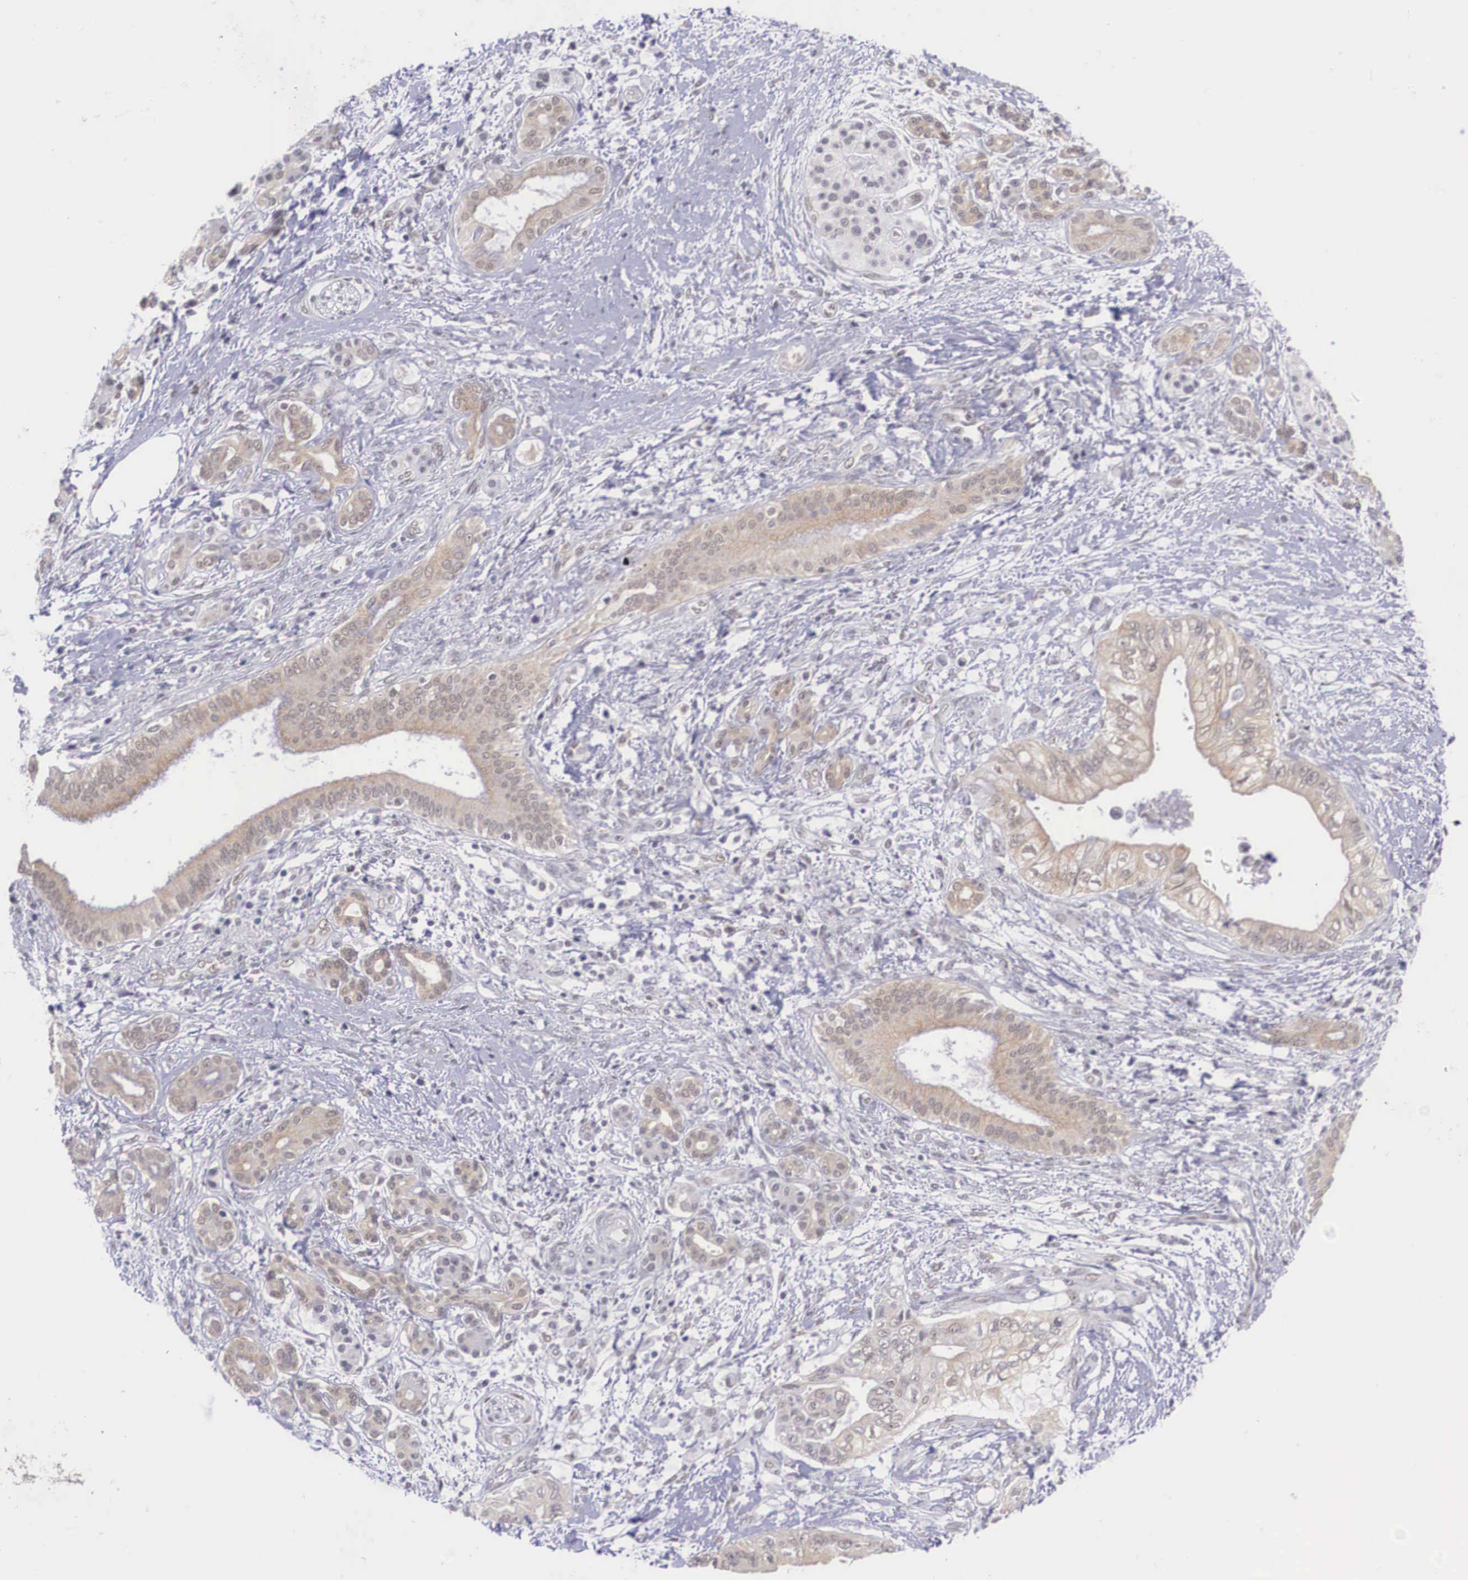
{"staining": {"intensity": "weak", "quantity": "25%-75%", "location": "cytoplasmic/membranous,nuclear"}, "tissue": "pancreatic cancer", "cell_type": "Tumor cells", "image_type": "cancer", "snomed": [{"axis": "morphology", "description": "Adenocarcinoma, NOS"}, {"axis": "topography", "description": "Pancreas"}], "caption": "Immunohistochemical staining of human pancreatic cancer demonstrates low levels of weak cytoplasmic/membranous and nuclear protein positivity in approximately 25%-75% of tumor cells.", "gene": "NINL", "patient": {"sex": "female", "age": 66}}